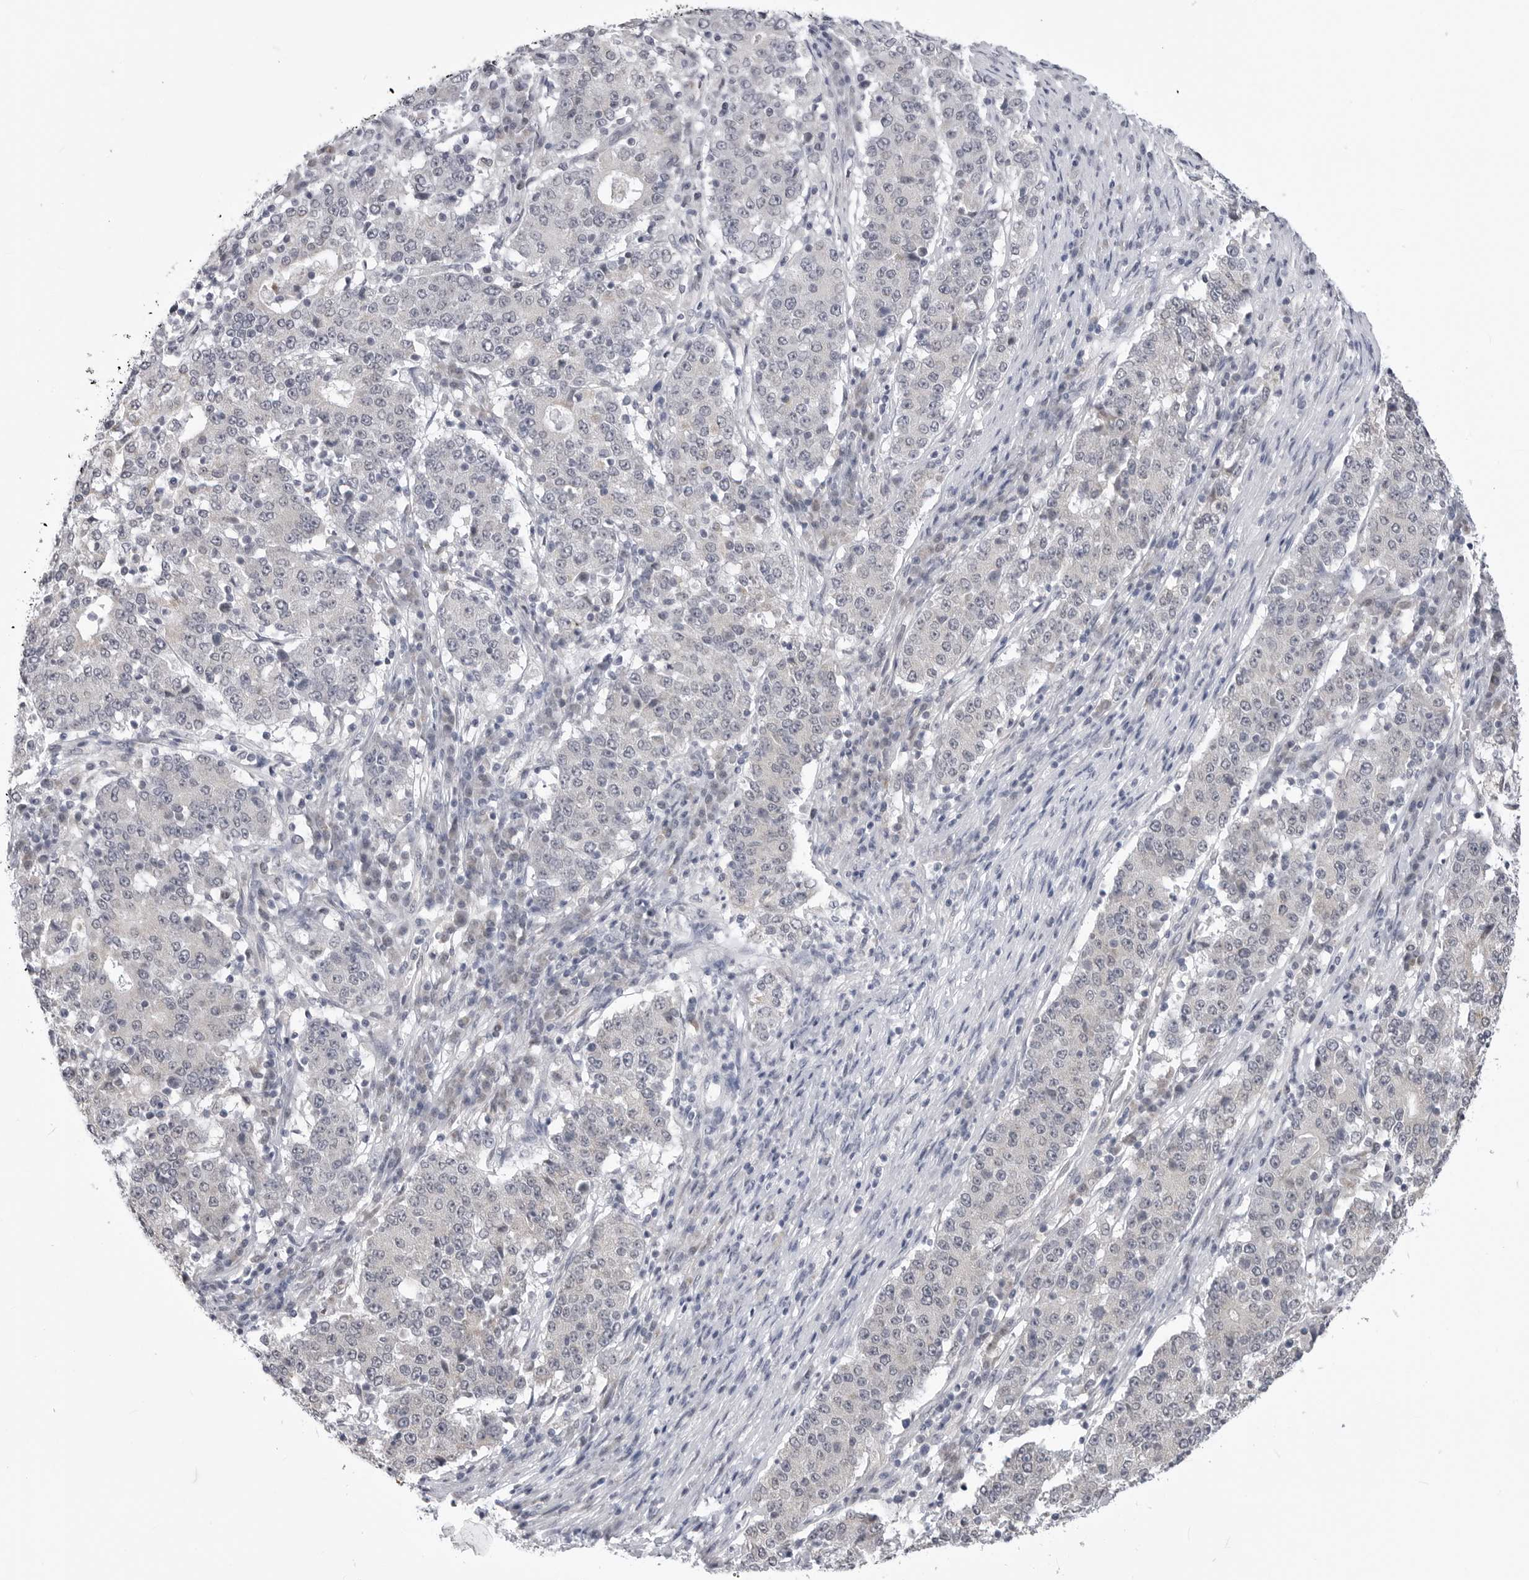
{"staining": {"intensity": "negative", "quantity": "none", "location": "none"}, "tissue": "stomach cancer", "cell_type": "Tumor cells", "image_type": "cancer", "snomed": [{"axis": "morphology", "description": "Adenocarcinoma, NOS"}, {"axis": "topography", "description": "Stomach"}], "caption": "Image shows no significant protein staining in tumor cells of adenocarcinoma (stomach).", "gene": "FH", "patient": {"sex": "male", "age": 59}}